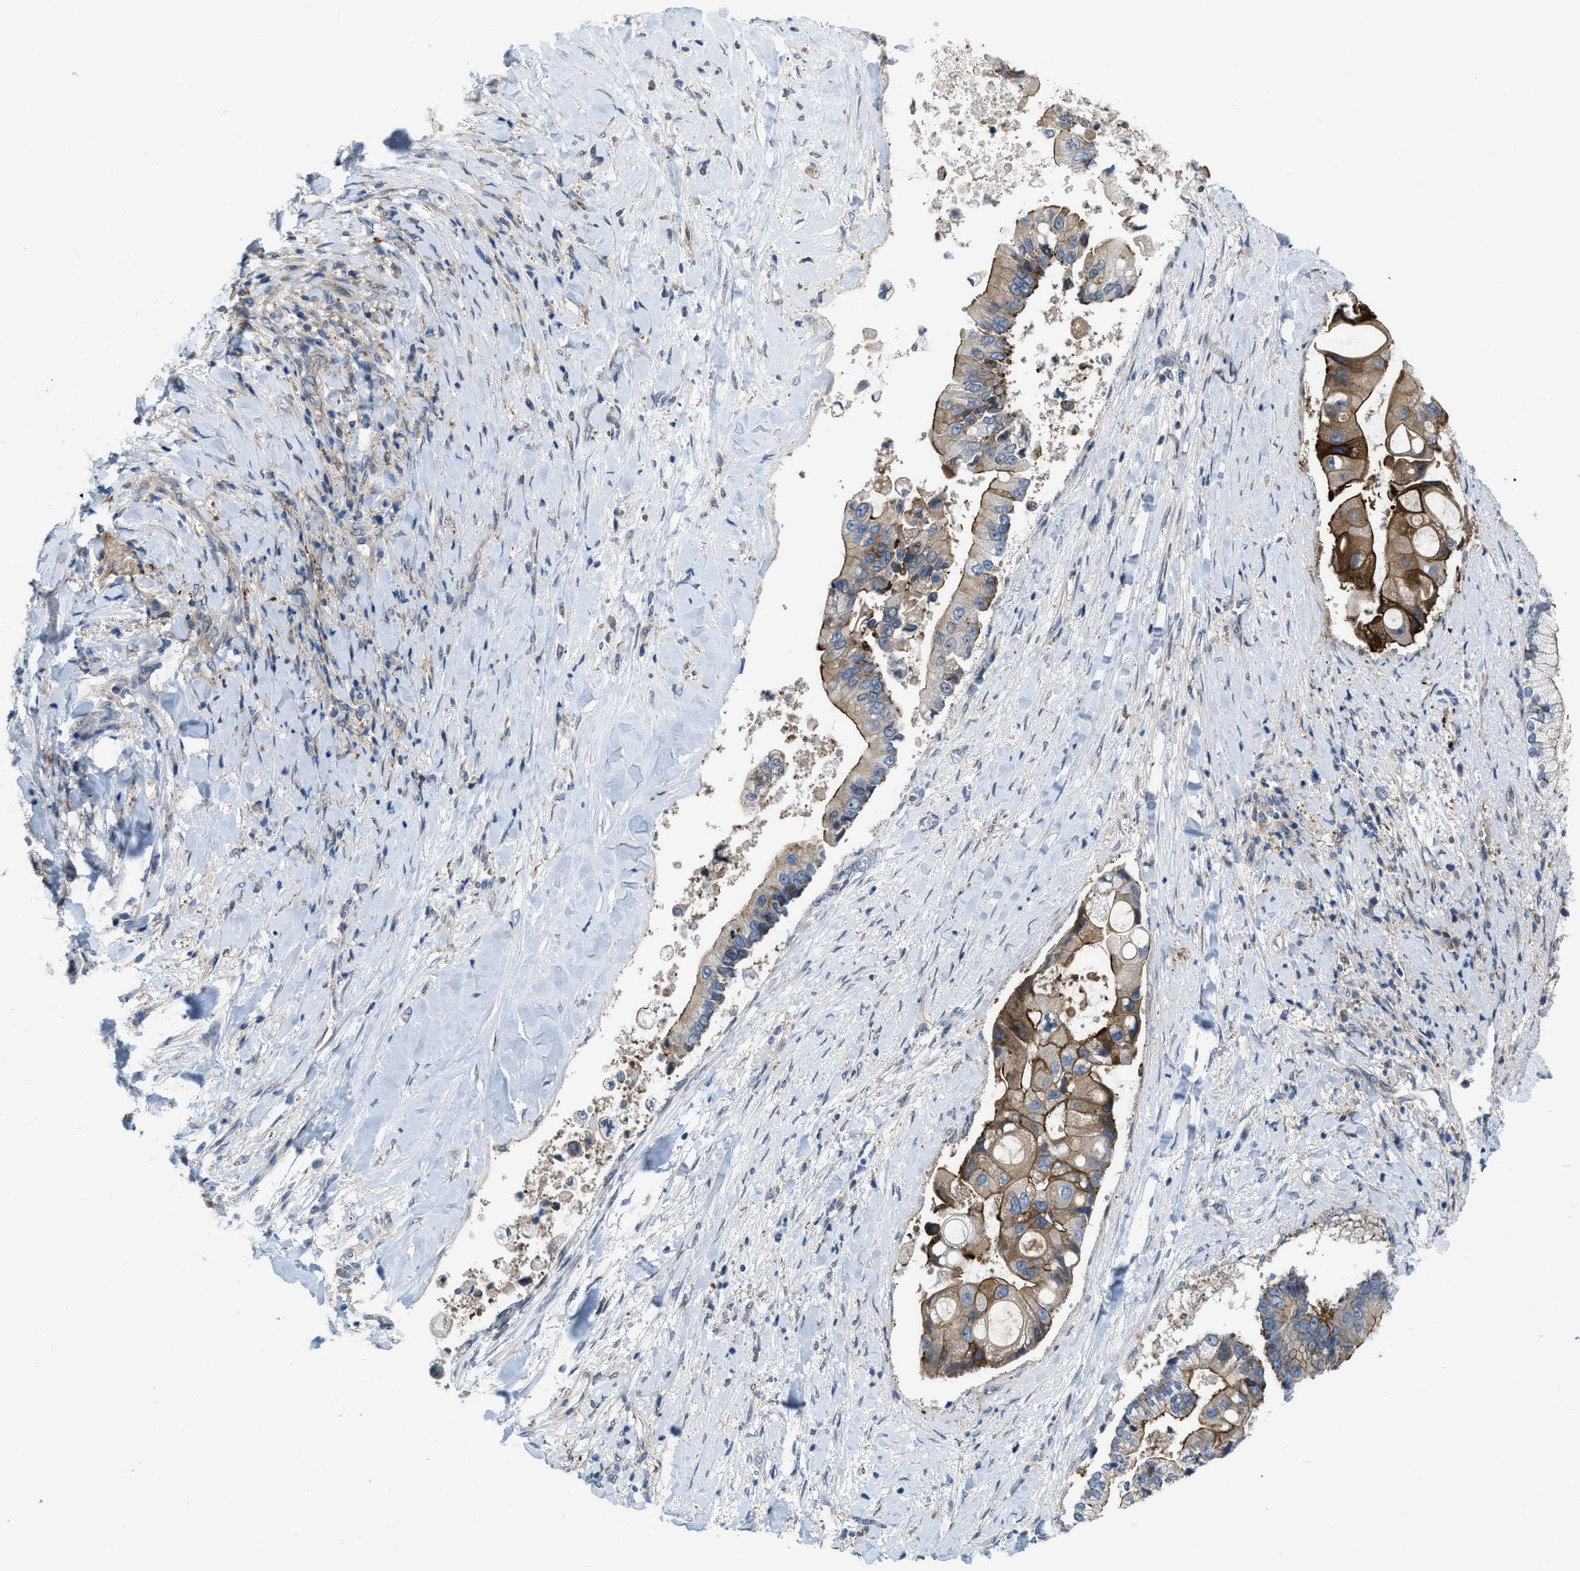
{"staining": {"intensity": "moderate", "quantity": ">75%", "location": "cytoplasmic/membranous"}, "tissue": "liver cancer", "cell_type": "Tumor cells", "image_type": "cancer", "snomed": [{"axis": "morphology", "description": "Cholangiocarcinoma"}, {"axis": "topography", "description": "Liver"}], "caption": "Liver cancer (cholangiocarcinoma) stained with a brown dye reveals moderate cytoplasmic/membranous positive positivity in about >75% of tumor cells.", "gene": "MYO18A", "patient": {"sex": "male", "age": 50}}